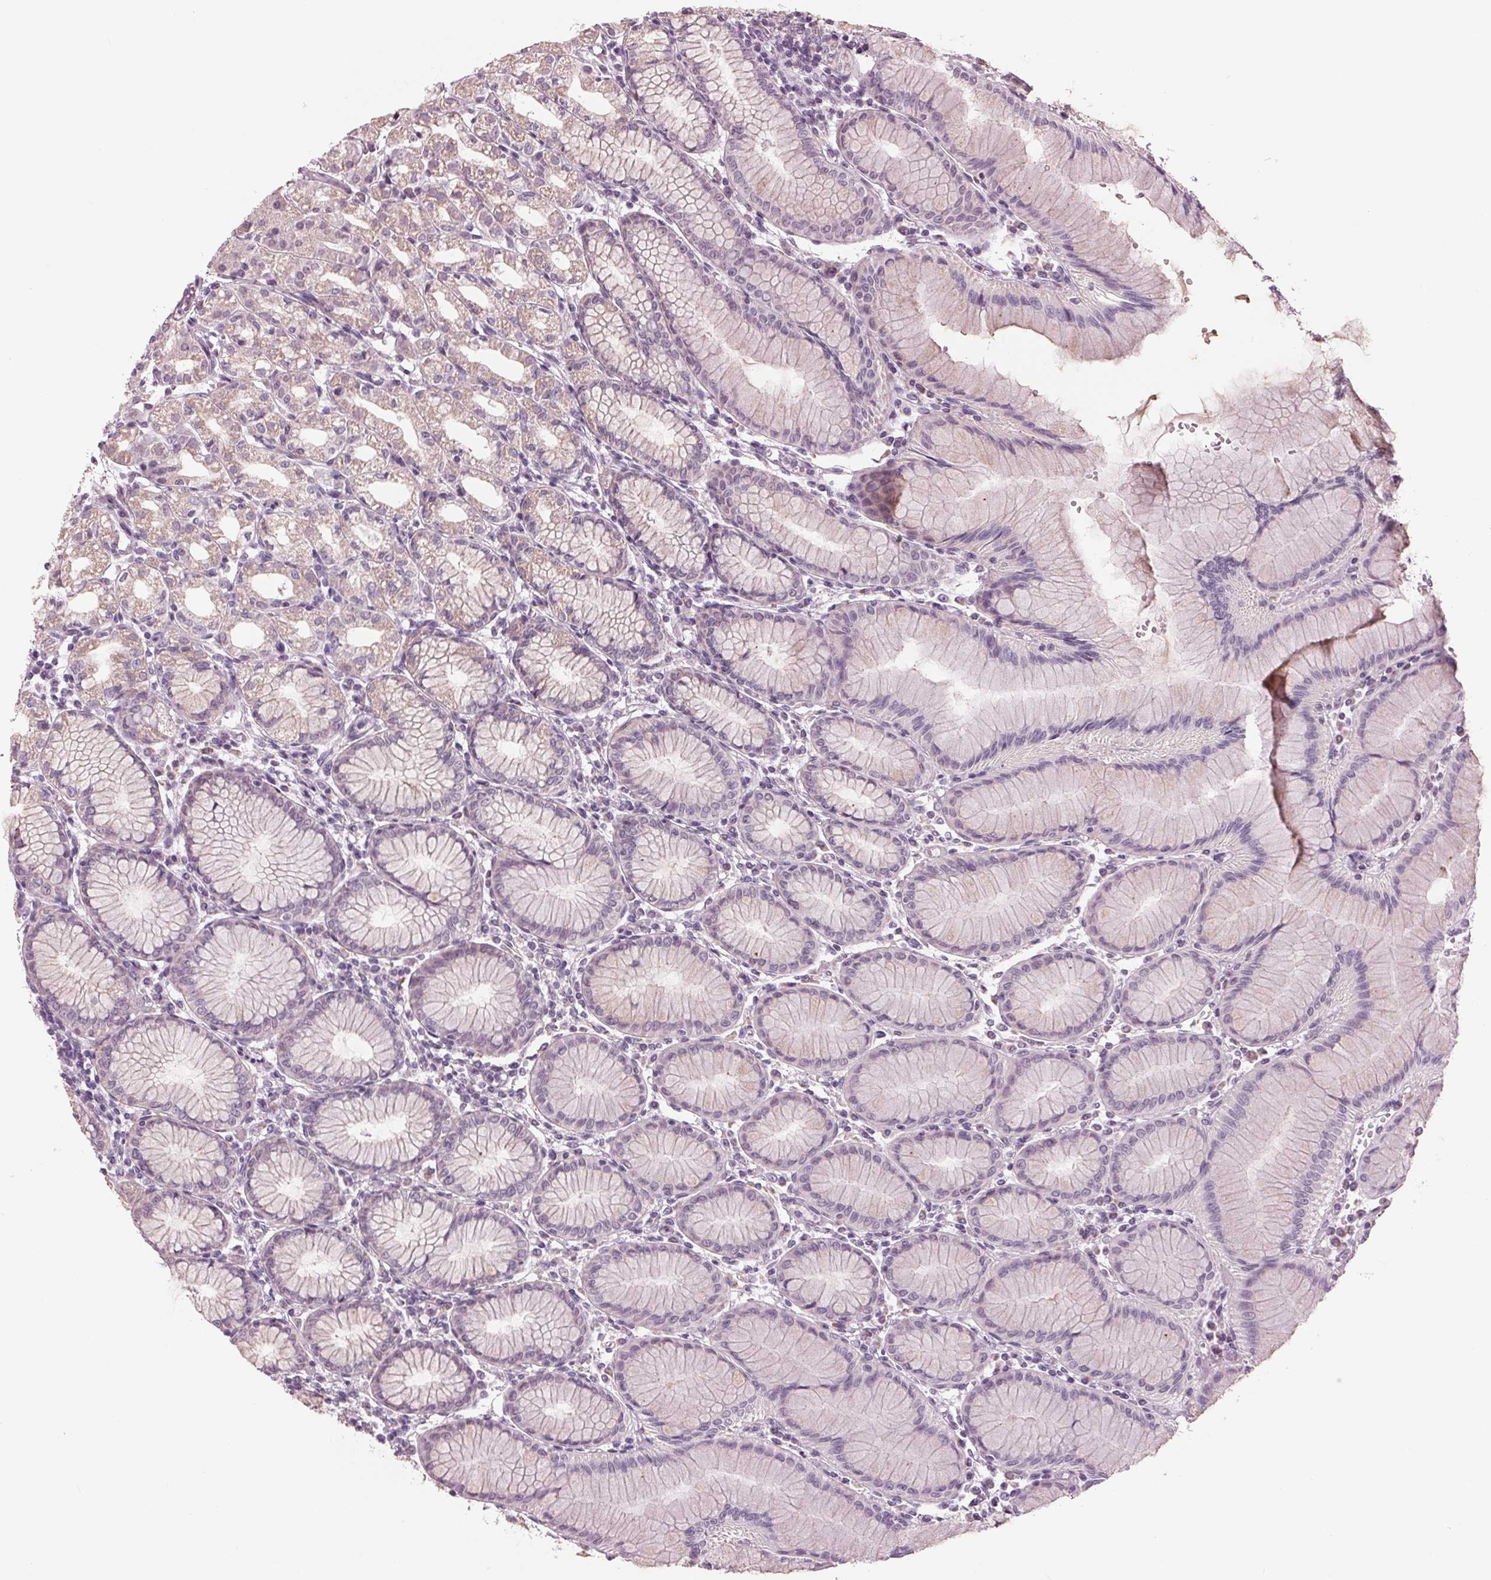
{"staining": {"intensity": "weak", "quantity": "25%-75%", "location": "cytoplasmic/membranous"}, "tissue": "stomach", "cell_type": "Glandular cells", "image_type": "normal", "snomed": [{"axis": "morphology", "description": "Normal tissue, NOS"}, {"axis": "topography", "description": "Skeletal muscle"}, {"axis": "topography", "description": "Stomach"}], "caption": "A histopathology image of human stomach stained for a protein displays weak cytoplasmic/membranous brown staining in glandular cells.", "gene": "SAMD4A", "patient": {"sex": "female", "age": 57}}